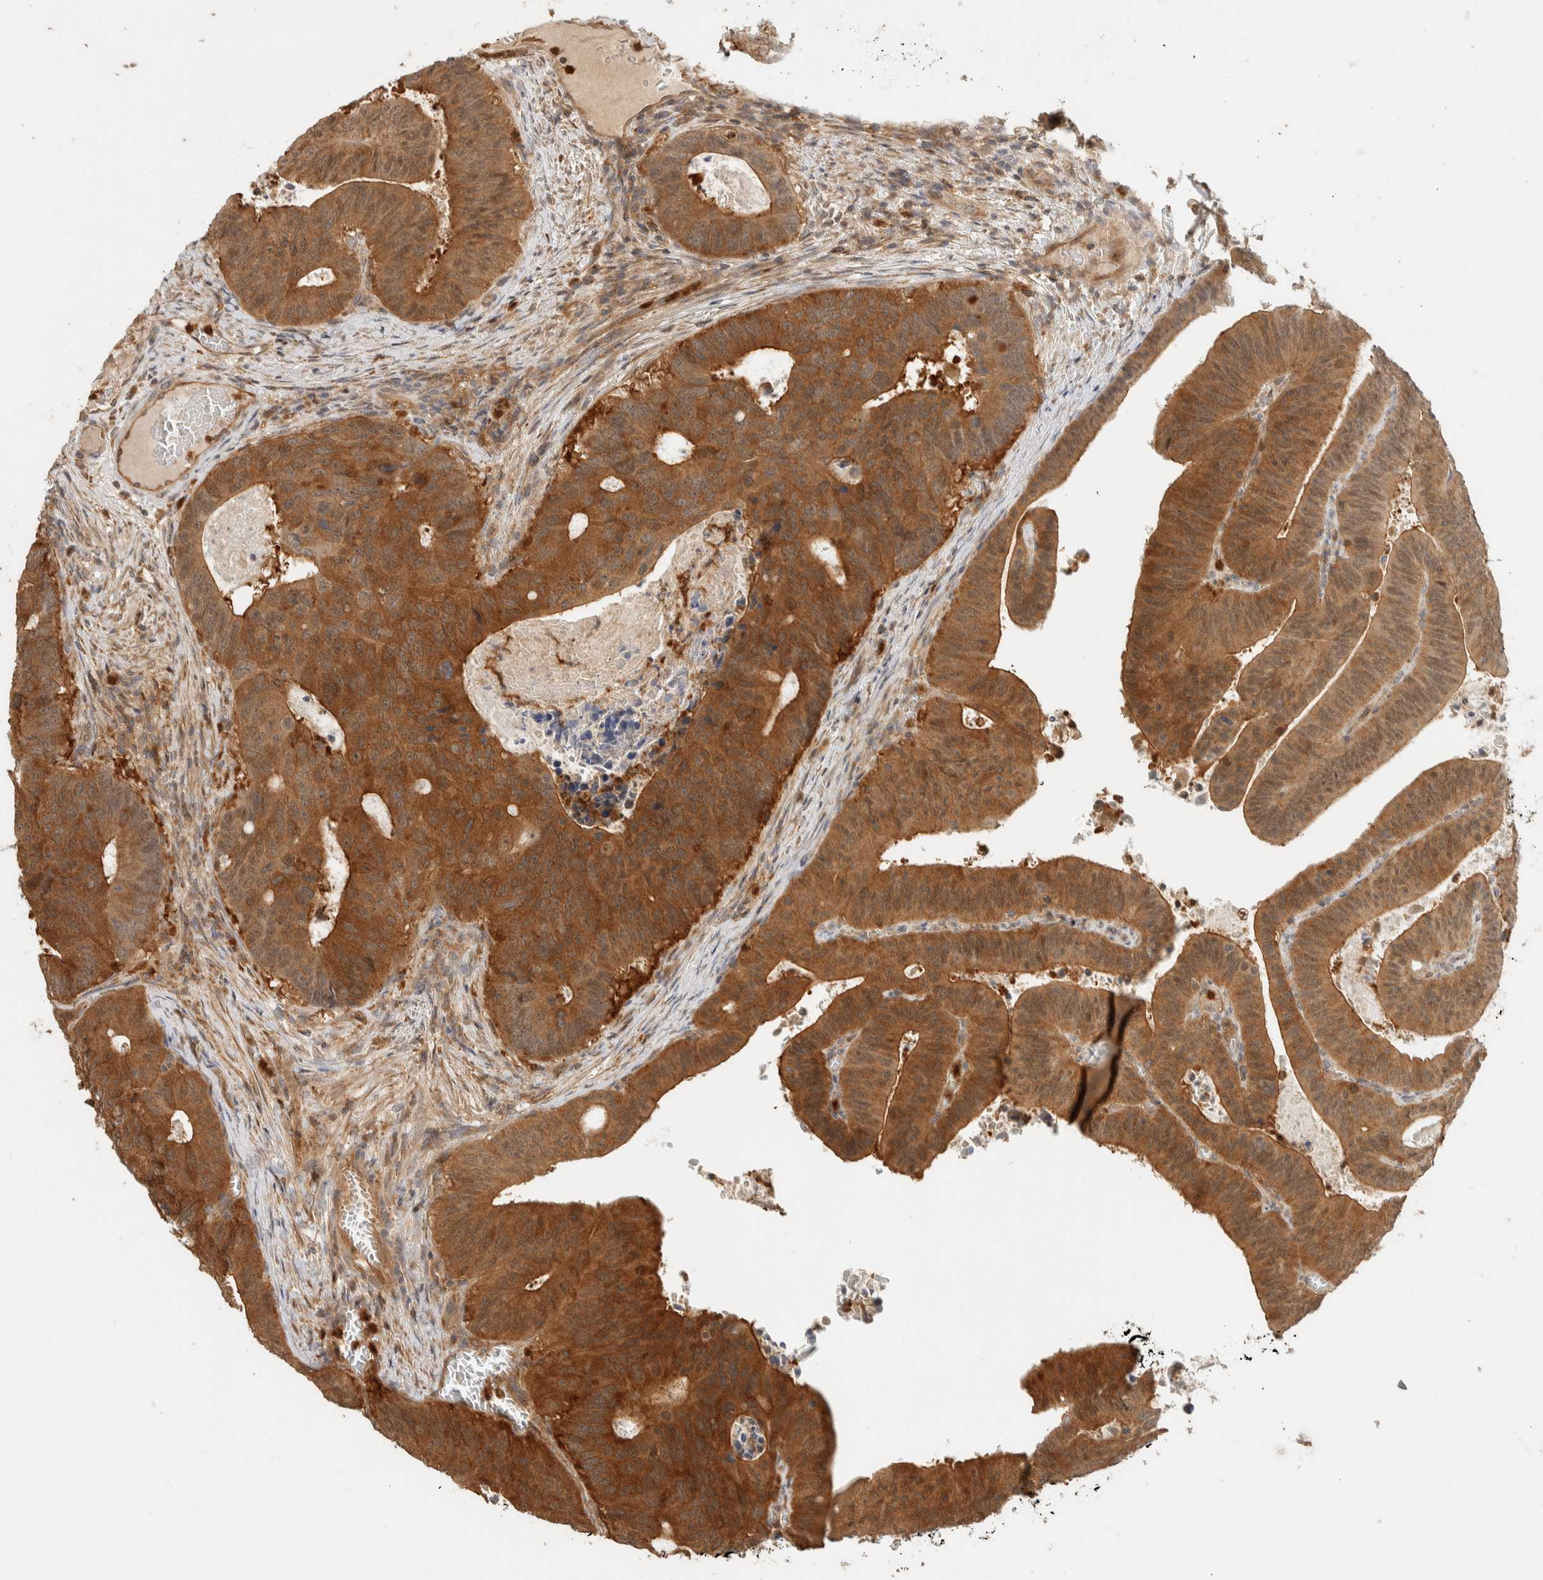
{"staining": {"intensity": "moderate", "quantity": ">75%", "location": "cytoplasmic/membranous"}, "tissue": "colorectal cancer", "cell_type": "Tumor cells", "image_type": "cancer", "snomed": [{"axis": "morphology", "description": "Adenocarcinoma, NOS"}, {"axis": "topography", "description": "Colon"}], "caption": "This is a photomicrograph of immunohistochemistry (IHC) staining of adenocarcinoma (colorectal), which shows moderate positivity in the cytoplasmic/membranous of tumor cells.", "gene": "ADSS2", "patient": {"sex": "male", "age": 87}}